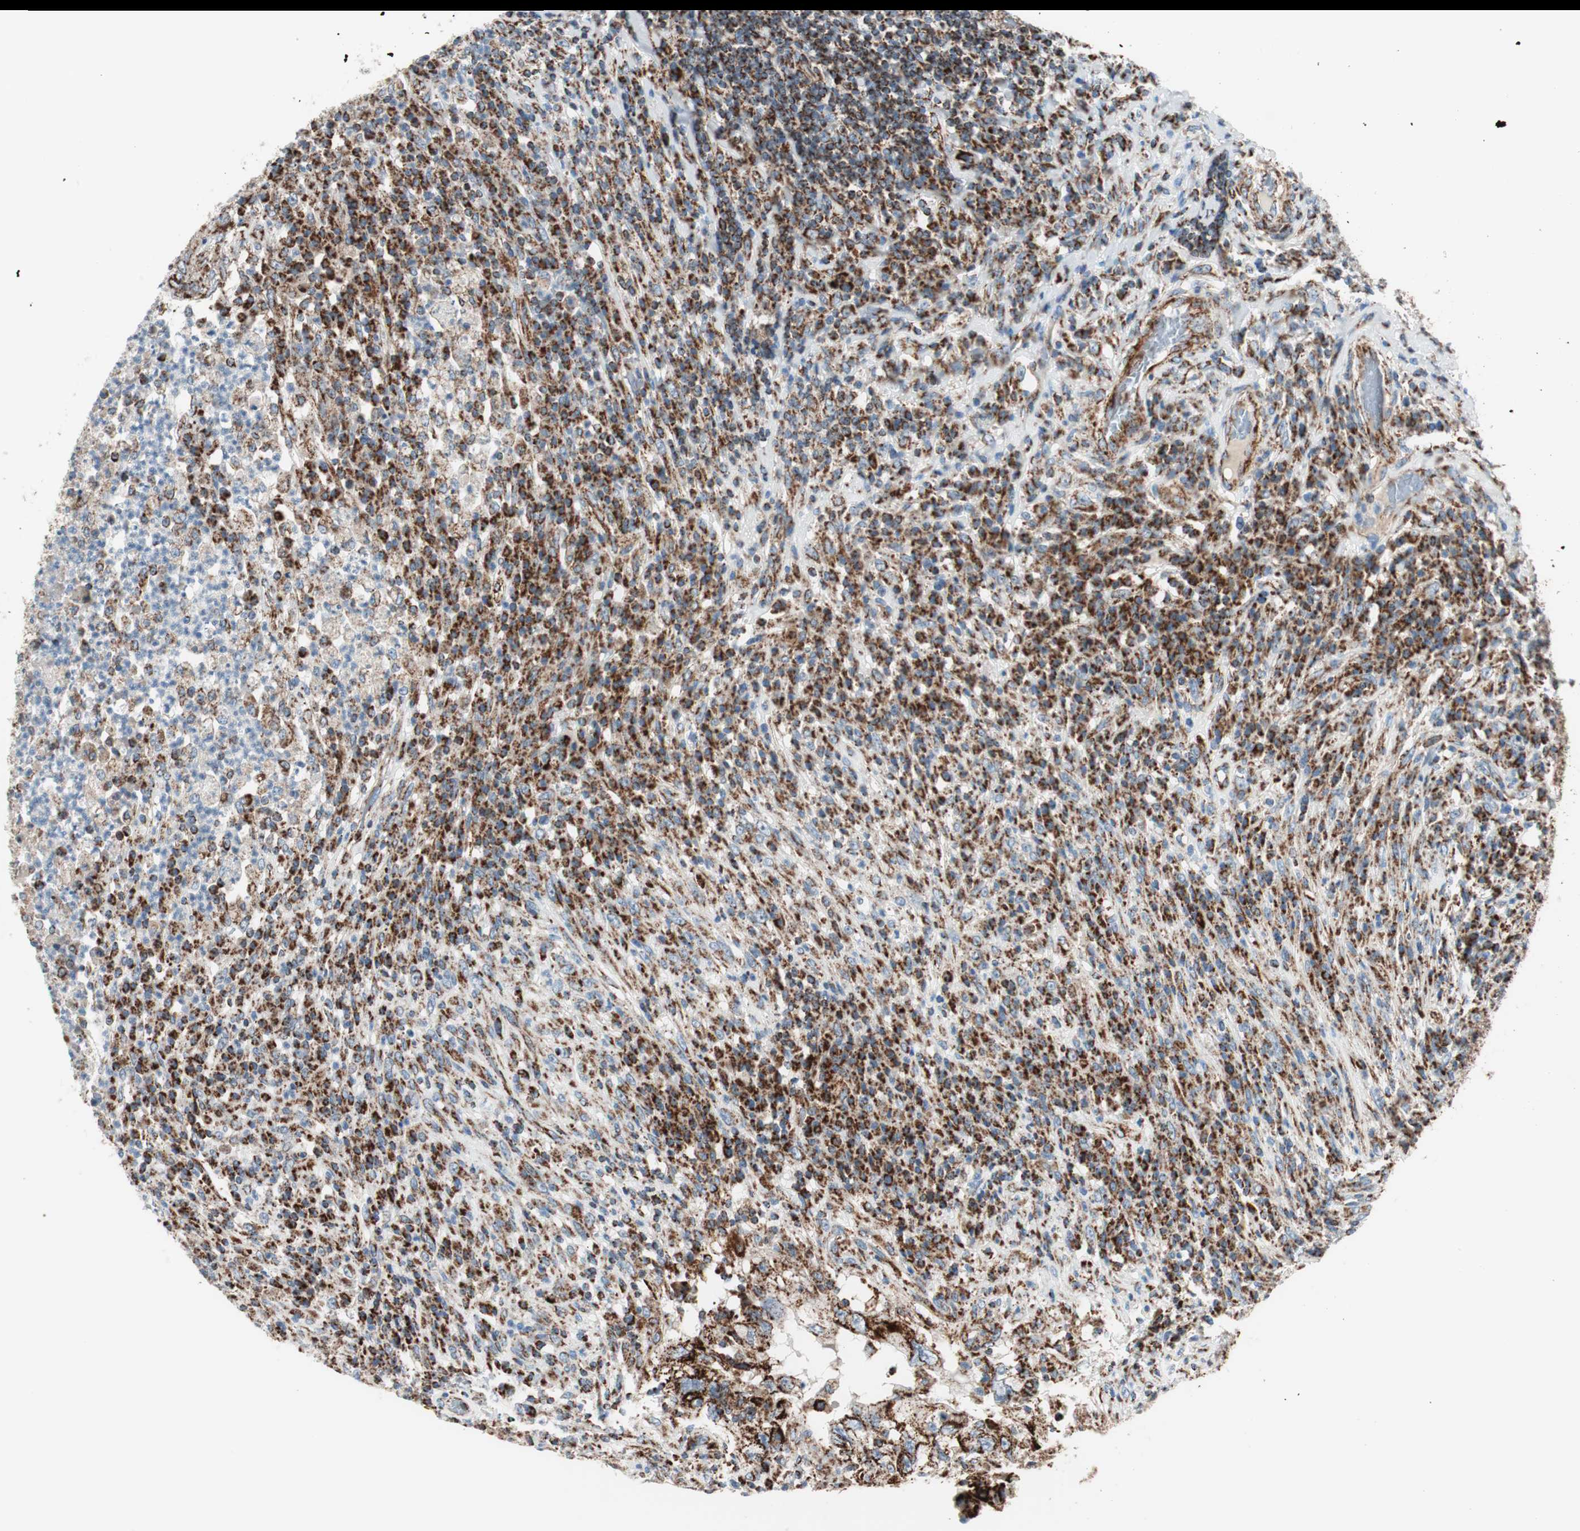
{"staining": {"intensity": "strong", "quantity": ">75%", "location": "cytoplasmic/membranous"}, "tissue": "testis cancer", "cell_type": "Tumor cells", "image_type": "cancer", "snomed": [{"axis": "morphology", "description": "Necrosis, NOS"}, {"axis": "morphology", "description": "Carcinoma, Embryonal, NOS"}, {"axis": "topography", "description": "Testis"}], "caption": "Tumor cells show strong cytoplasmic/membranous expression in approximately >75% of cells in testis cancer. Nuclei are stained in blue.", "gene": "TOMM20", "patient": {"sex": "male", "age": 19}}